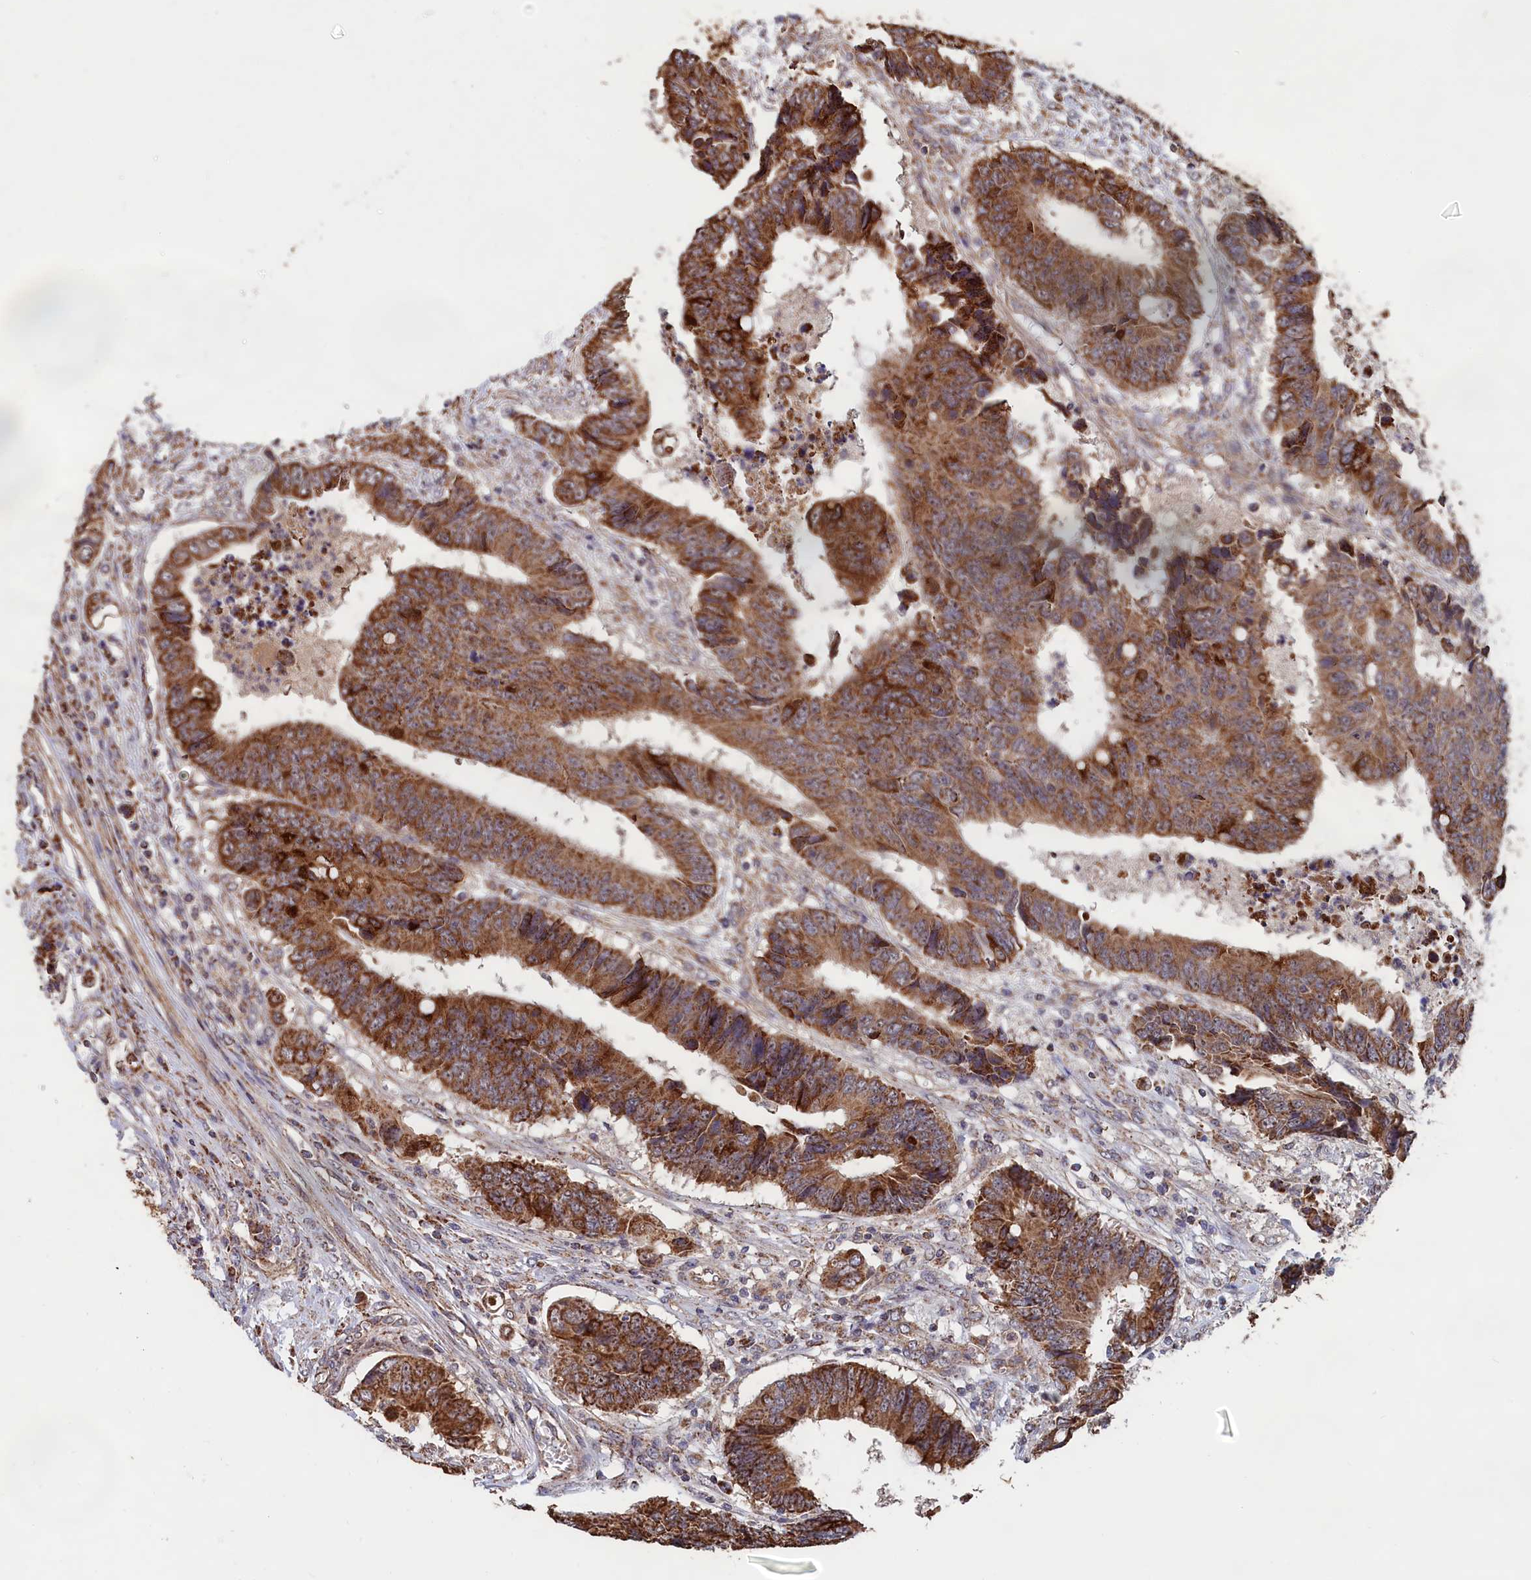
{"staining": {"intensity": "moderate", "quantity": ">75%", "location": "cytoplasmic/membranous"}, "tissue": "colorectal cancer", "cell_type": "Tumor cells", "image_type": "cancer", "snomed": [{"axis": "morphology", "description": "Adenocarcinoma, NOS"}, {"axis": "topography", "description": "Rectum"}], "caption": "DAB immunohistochemical staining of colorectal adenocarcinoma shows moderate cytoplasmic/membranous protein expression in about >75% of tumor cells.", "gene": "ZNF816", "patient": {"sex": "male", "age": 84}}